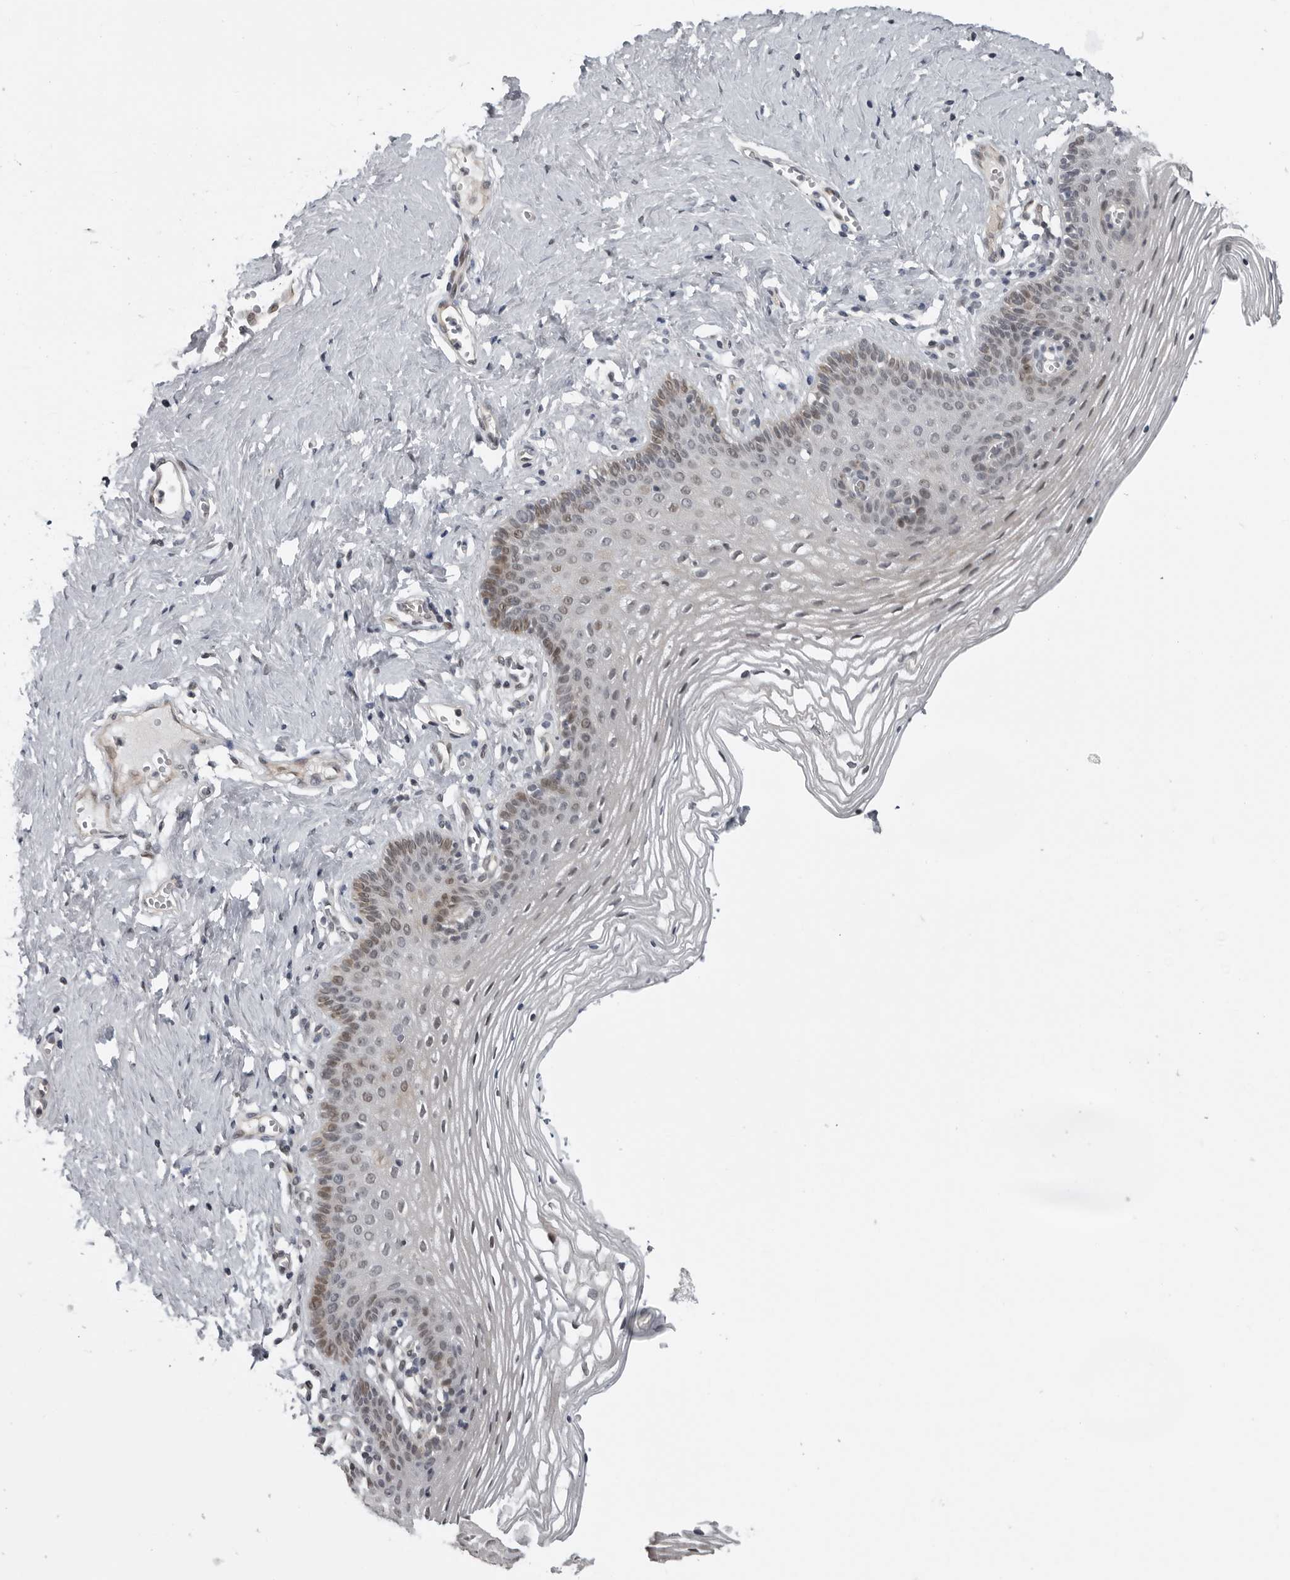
{"staining": {"intensity": "moderate", "quantity": "25%-75%", "location": "cytoplasmic/membranous,nuclear"}, "tissue": "vagina", "cell_type": "Squamous epithelial cells", "image_type": "normal", "snomed": [{"axis": "morphology", "description": "Normal tissue, NOS"}, {"axis": "topography", "description": "Vagina"}], "caption": "Immunohistochemistry micrograph of unremarkable human vagina stained for a protein (brown), which exhibits medium levels of moderate cytoplasmic/membranous,nuclear staining in approximately 25%-75% of squamous epithelial cells.", "gene": "PRRX2", "patient": {"sex": "female", "age": 32}}